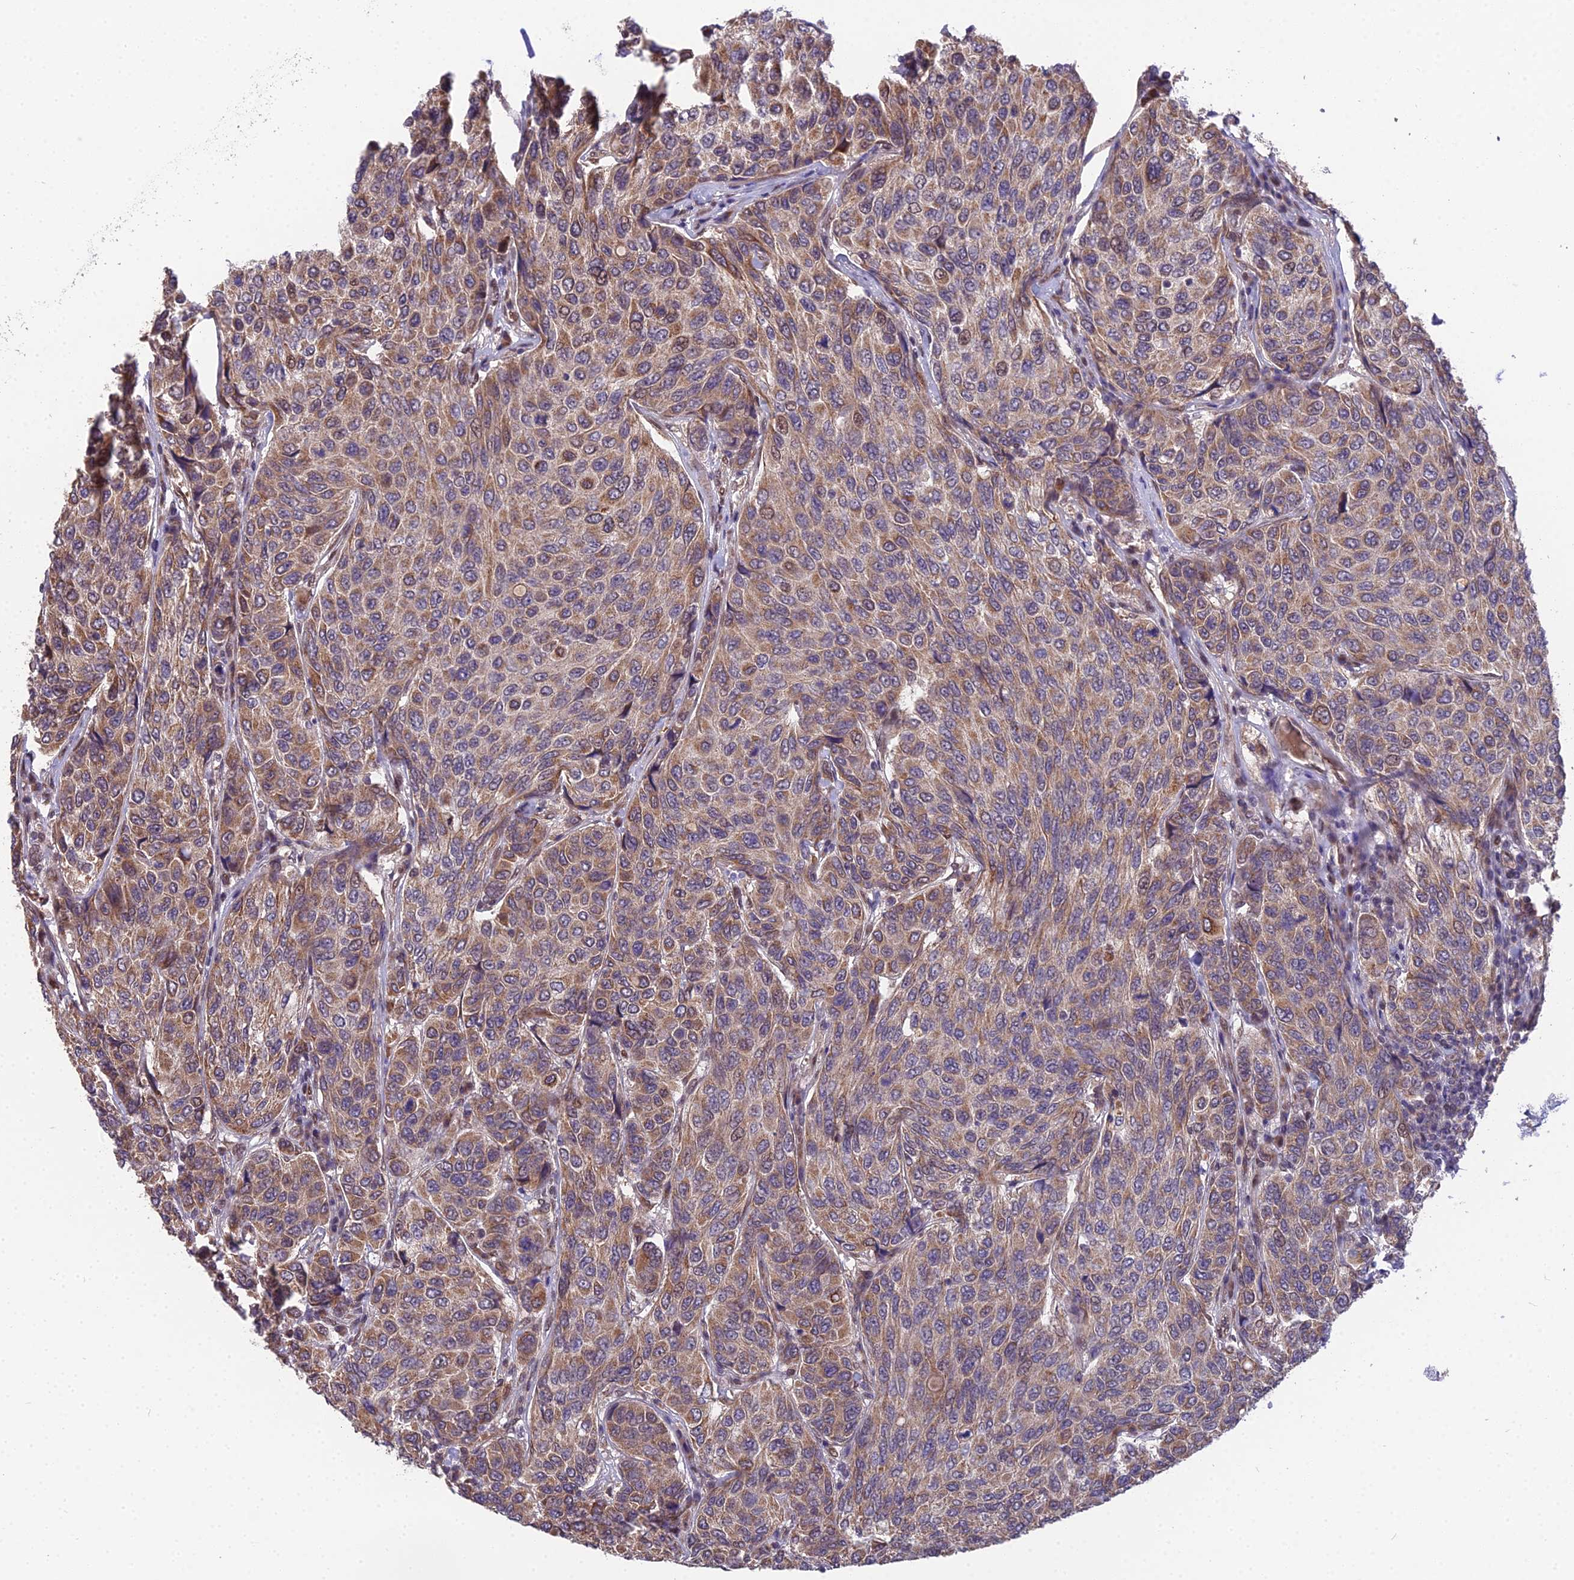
{"staining": {"intensity": "moderate", "quantity": ">75%", "location": "cytoplasmic/membranous,nuclear"}, "tissue": "breast cancer", "cell_type": "Tumor cells", "image_type": "cancer", "snomed": [{"axis": "morphology", "description": "Duct carcinoma"}, {"axis": "topography", "description": "Breast"}], "caption": "Approximately >75% of tumor cells in human breast cancer reveal moderate cytoplasmic/membranous and nuclear protein staining as visualized by brown immunohistochemical staining.", "gene": "CYP2R1", "patient": {"sex": "female", "age": 55}}